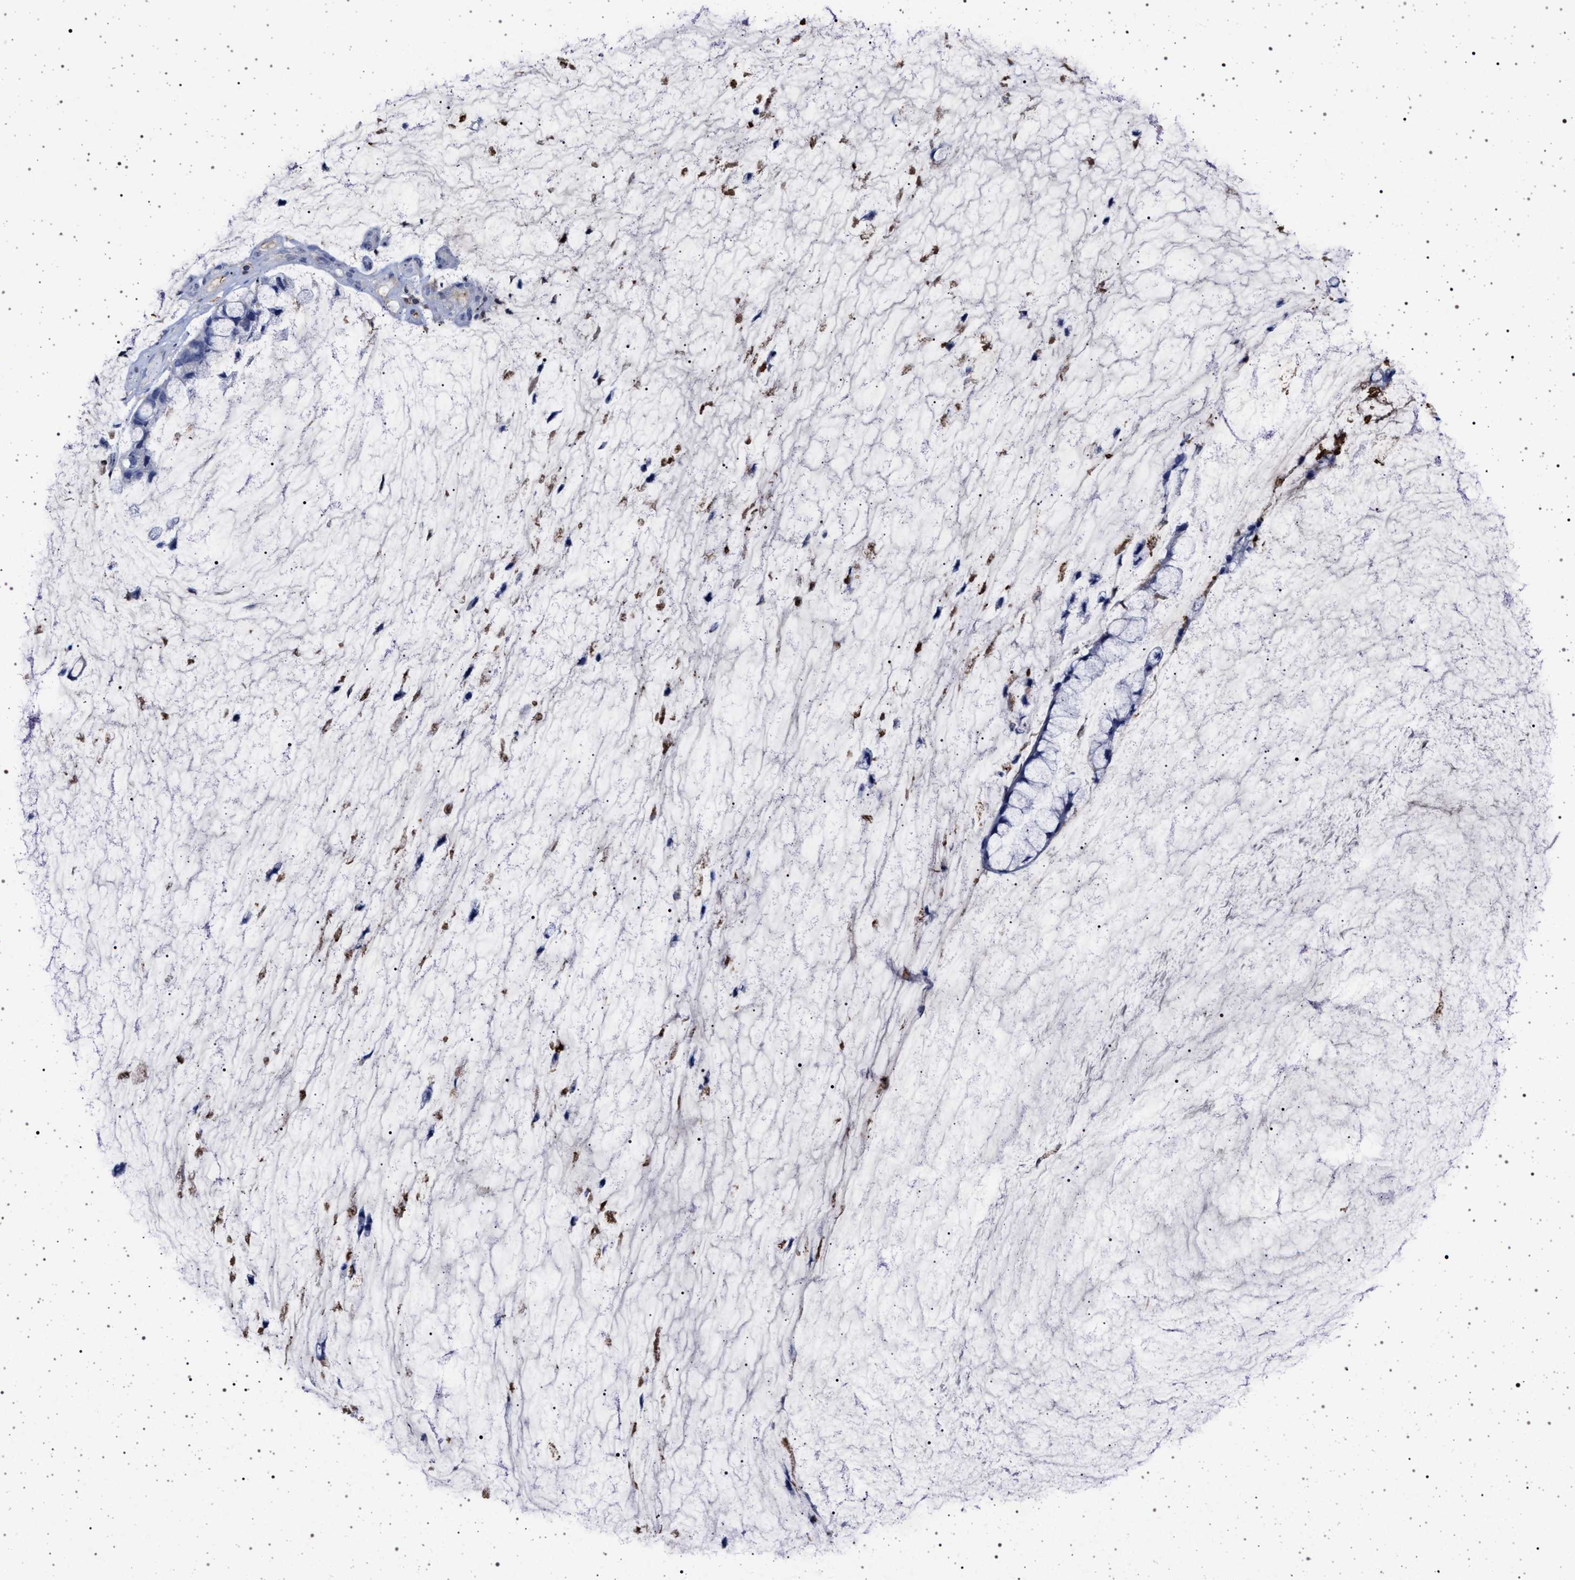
{"staining": {"intensity": "negative", "quantity": "none", "location": "none"}, "tissue": "ovarian cancer", "cell_type": "Tumor cells", "image_type": "cancer", "snomed": [{"axis": "morphology", "description": "Cystadenocarcinoma, mucinous, NOS"}, {"axis": "topography", "description": "Ovary"}], "caption": "A high-resolution image shows IHC staining of ovarian cancer, which displays no significant expression in tumor cells.", "gene": "PLG", "patient": {"sex": "female", "age": 39}}